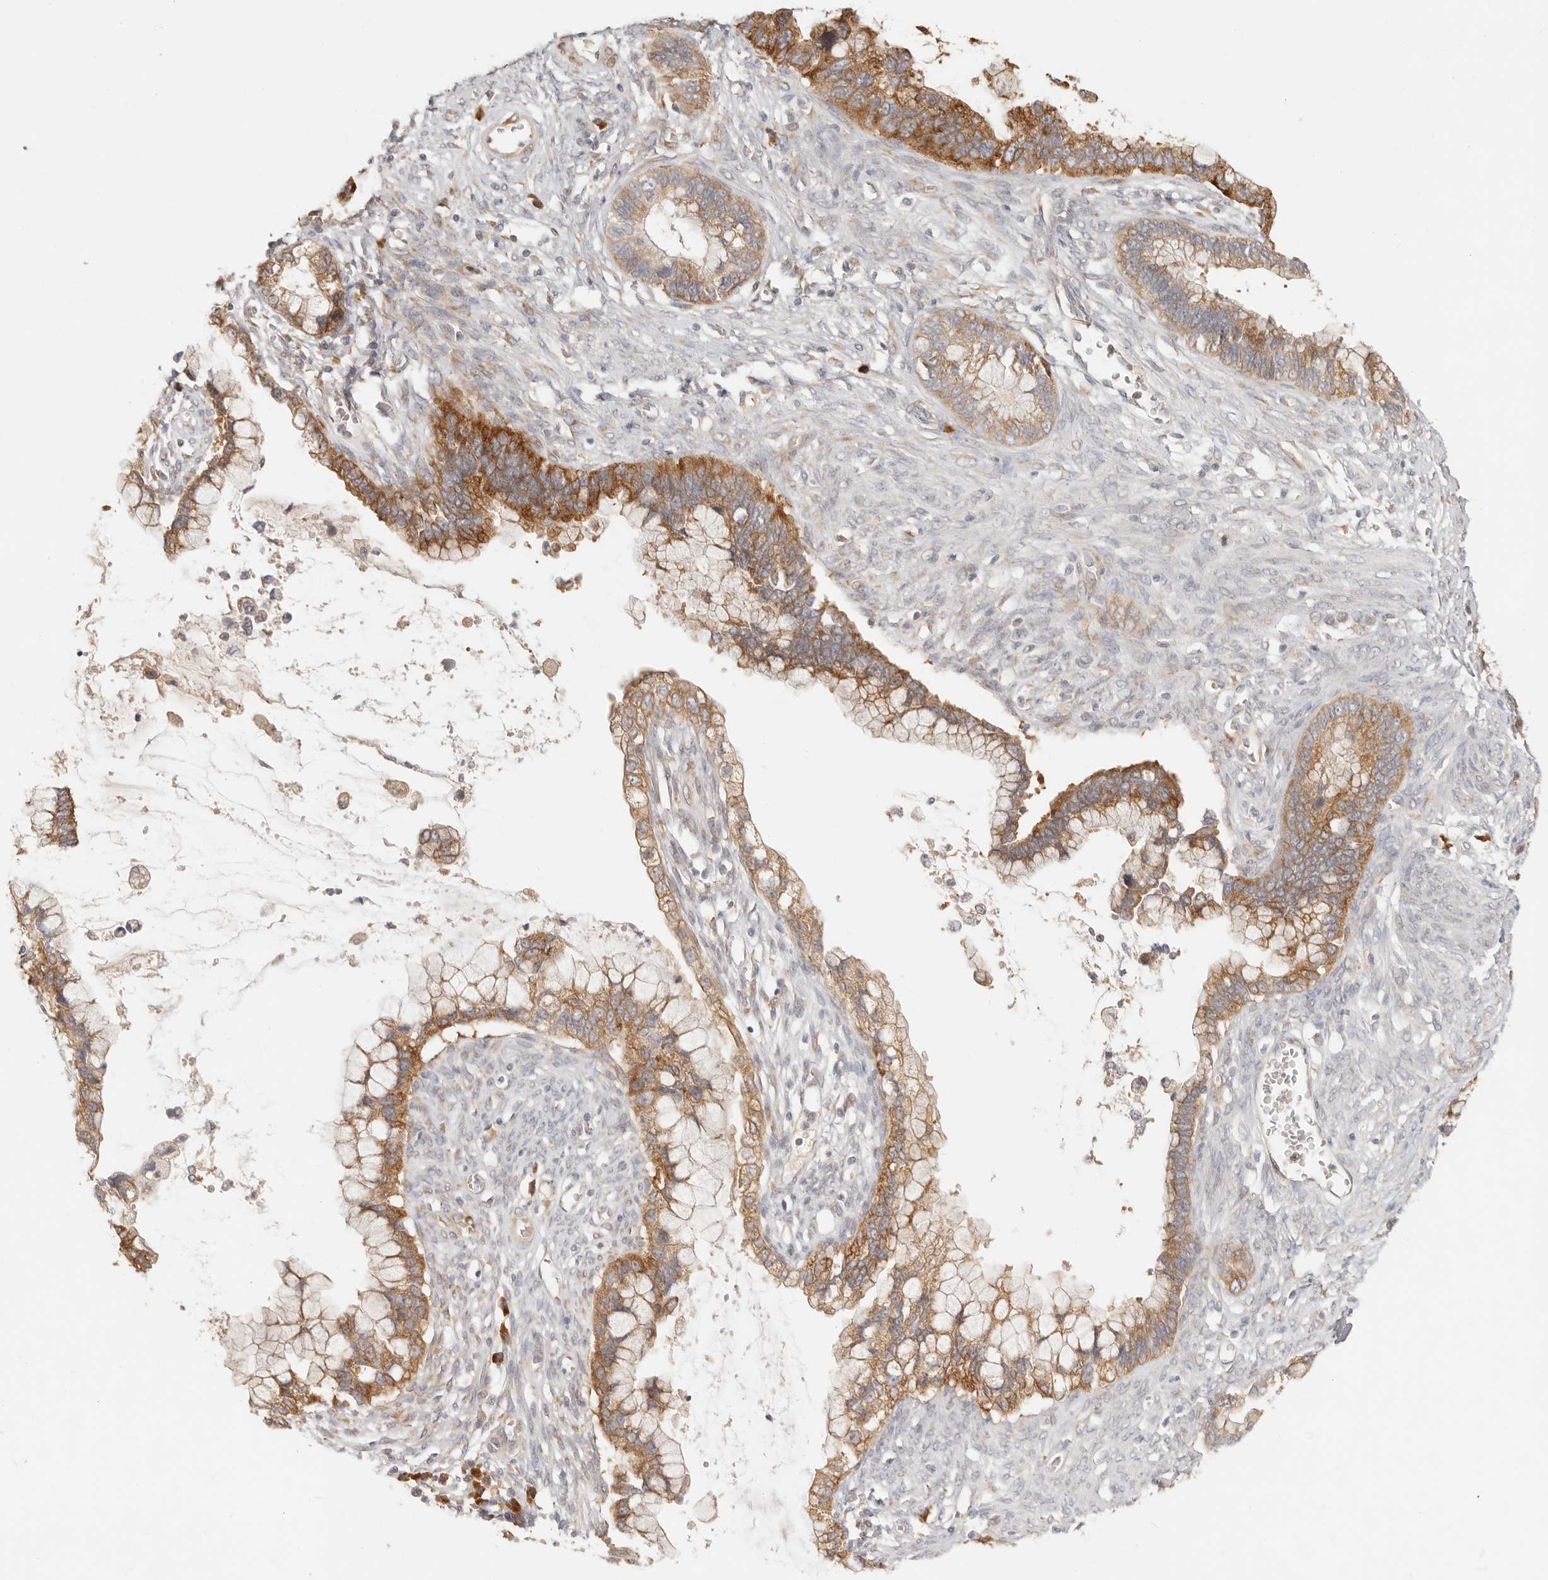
{"staining": {"intensity": "moderate", "quantity": ">75%", "location": "cytoplasmic/membranous"}, "tissue": "cervical cancer", "cell_type": "Tumor cells", "image_type": "cancer", "snomed": [{"axis": "morphology", "description": "Adenocarcinoma, NOS"}, {"axis": "topography", "description": "Cervix"}], "caption": "Approximately >75% of tumor cells in human cervical adenocarcinoma display moderate cytoplasmic/membranous protein positivity as visualized by brown immunohistochemical staining.", "gene": "PABPC4", "patient": {"sex": "female", "age": 44}}